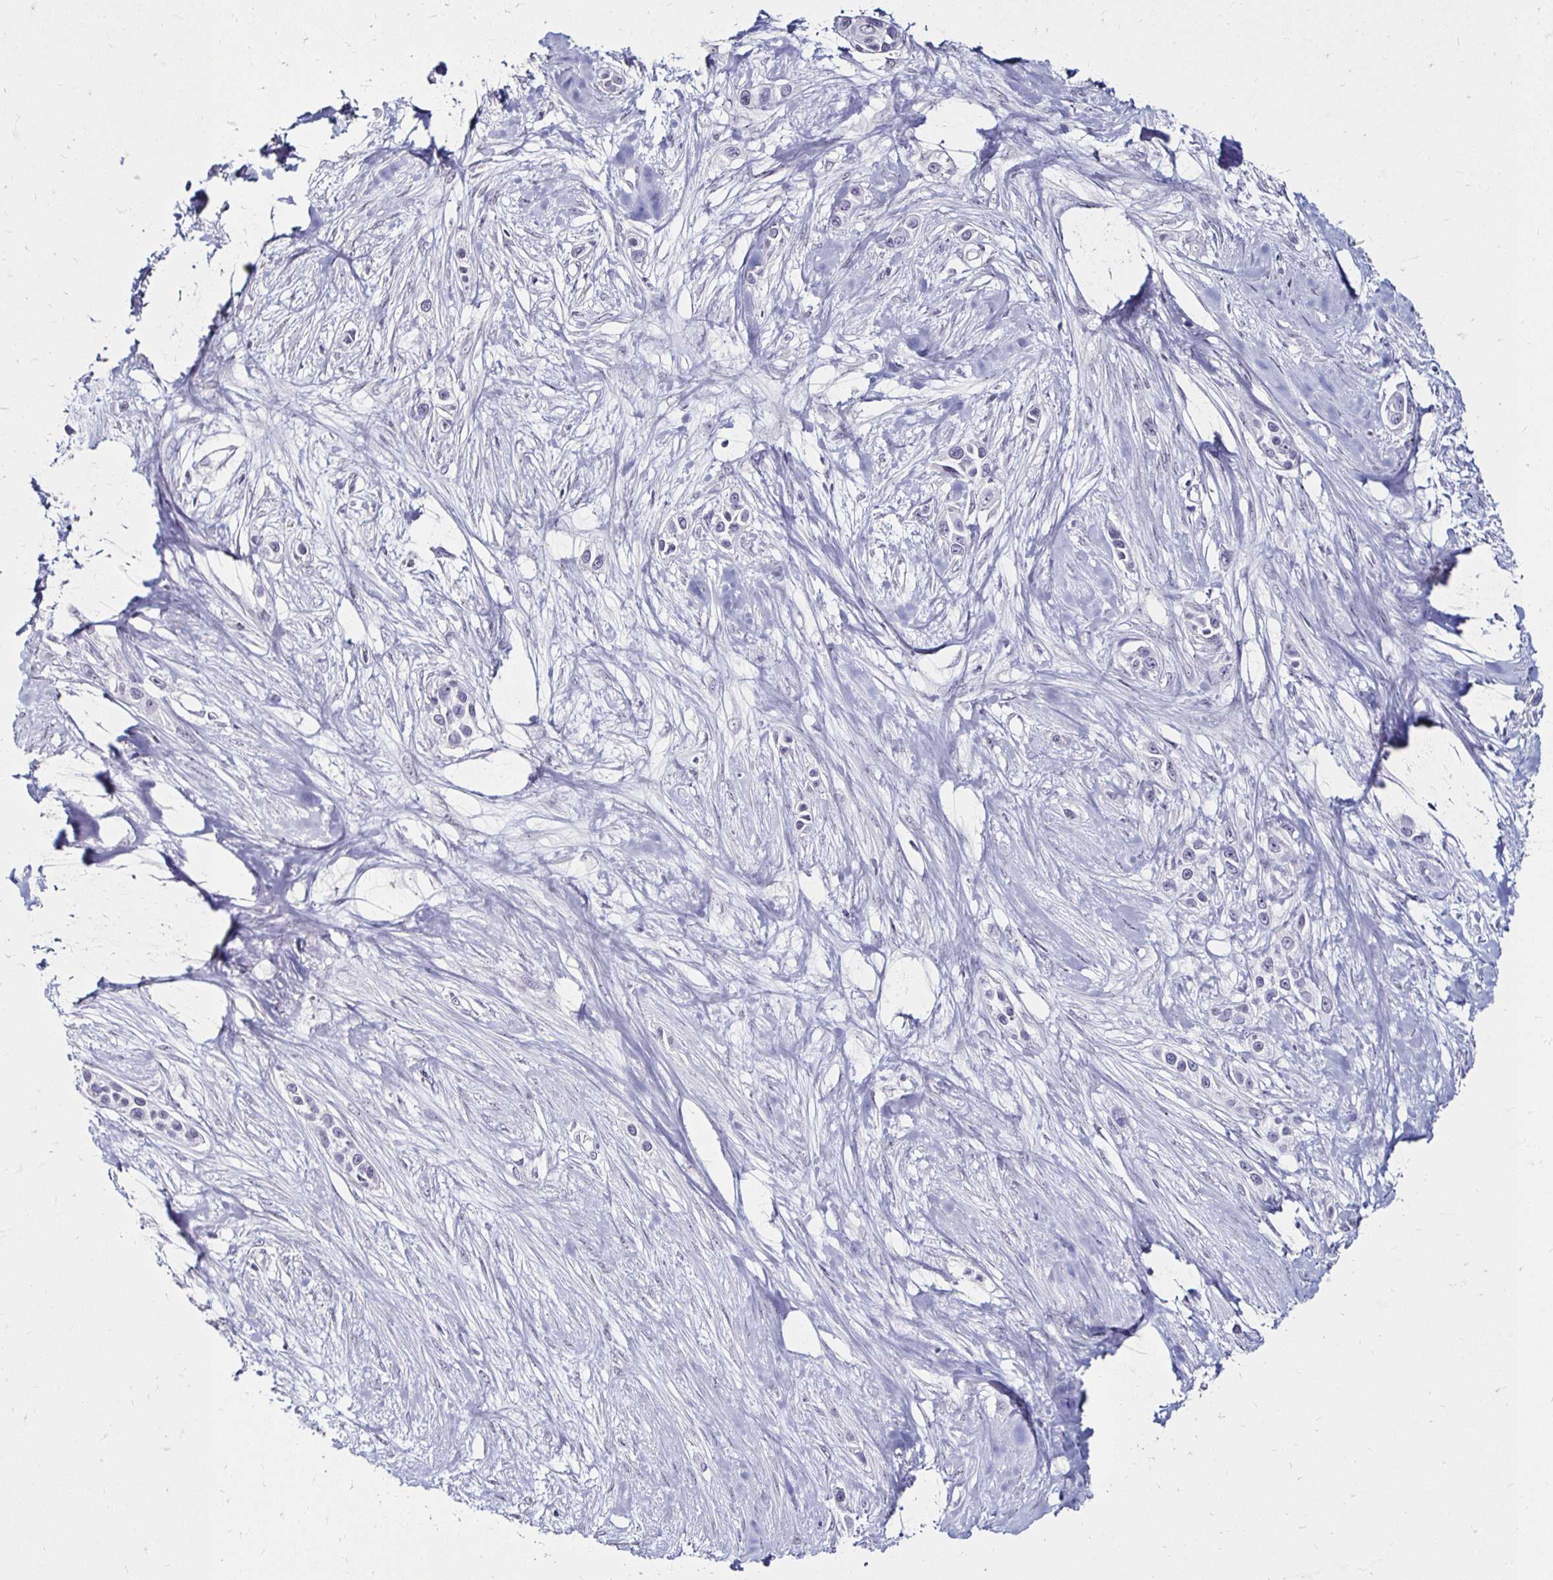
{"staining": {"intensity": "negative", "quantity": "none", "location": "none"}, "tissue": "skin cancer", "cell_type": "Tumor cells", "image_type": "cancer", "snomed": [{"axis": "morphology", "description": "Squamous cell carcinoma, NOS"}, {"axis": "topography", "description": "Skin"}], "caption": "The photomicrograph shows no staining of tumor cells in skin squamous cell carcinoma.", "gene": "TOMM34", "patient": {"sex": "female", "age": 69}}